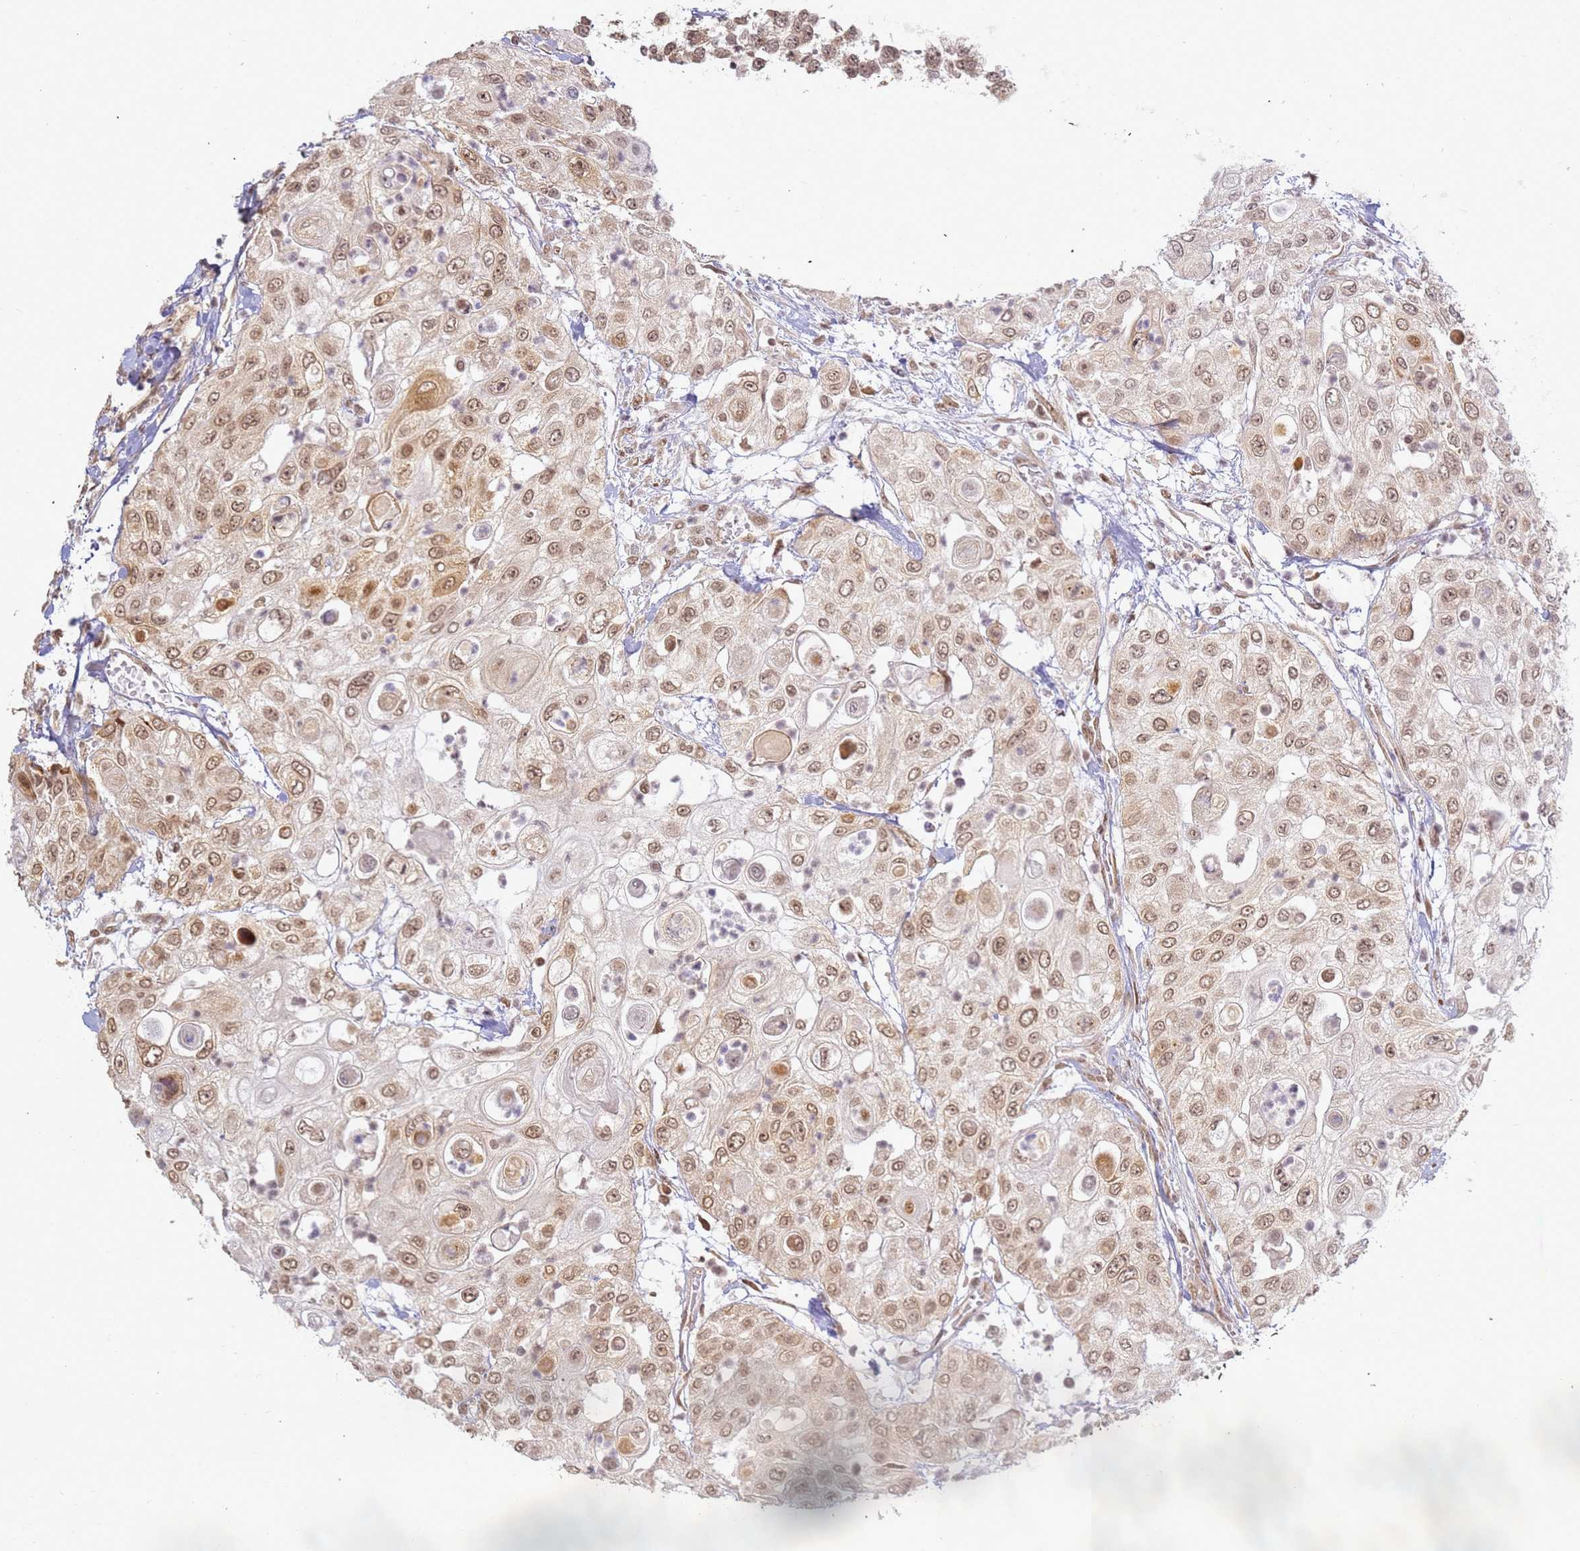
{"staining": {"intensity": "moderate", "quantity": ">75%", "location": "nuclear"}, "tissue": "urothelial cancer", "cell_type": "Tumor cells", "image_type": "cancer", "snomed": [{"axis": "morphology", "description": "Urothelial carcinoma, High grade"}, {"axis": "topography", "description": "Urinary bladder"}], "caption": "Human urothelial carcinoma (high-grade) stained with a protein marker demonstrates moderate staining in tumor cells.", "gene": "ABCA2", "patient": {"sex": "female", "age": 79}}